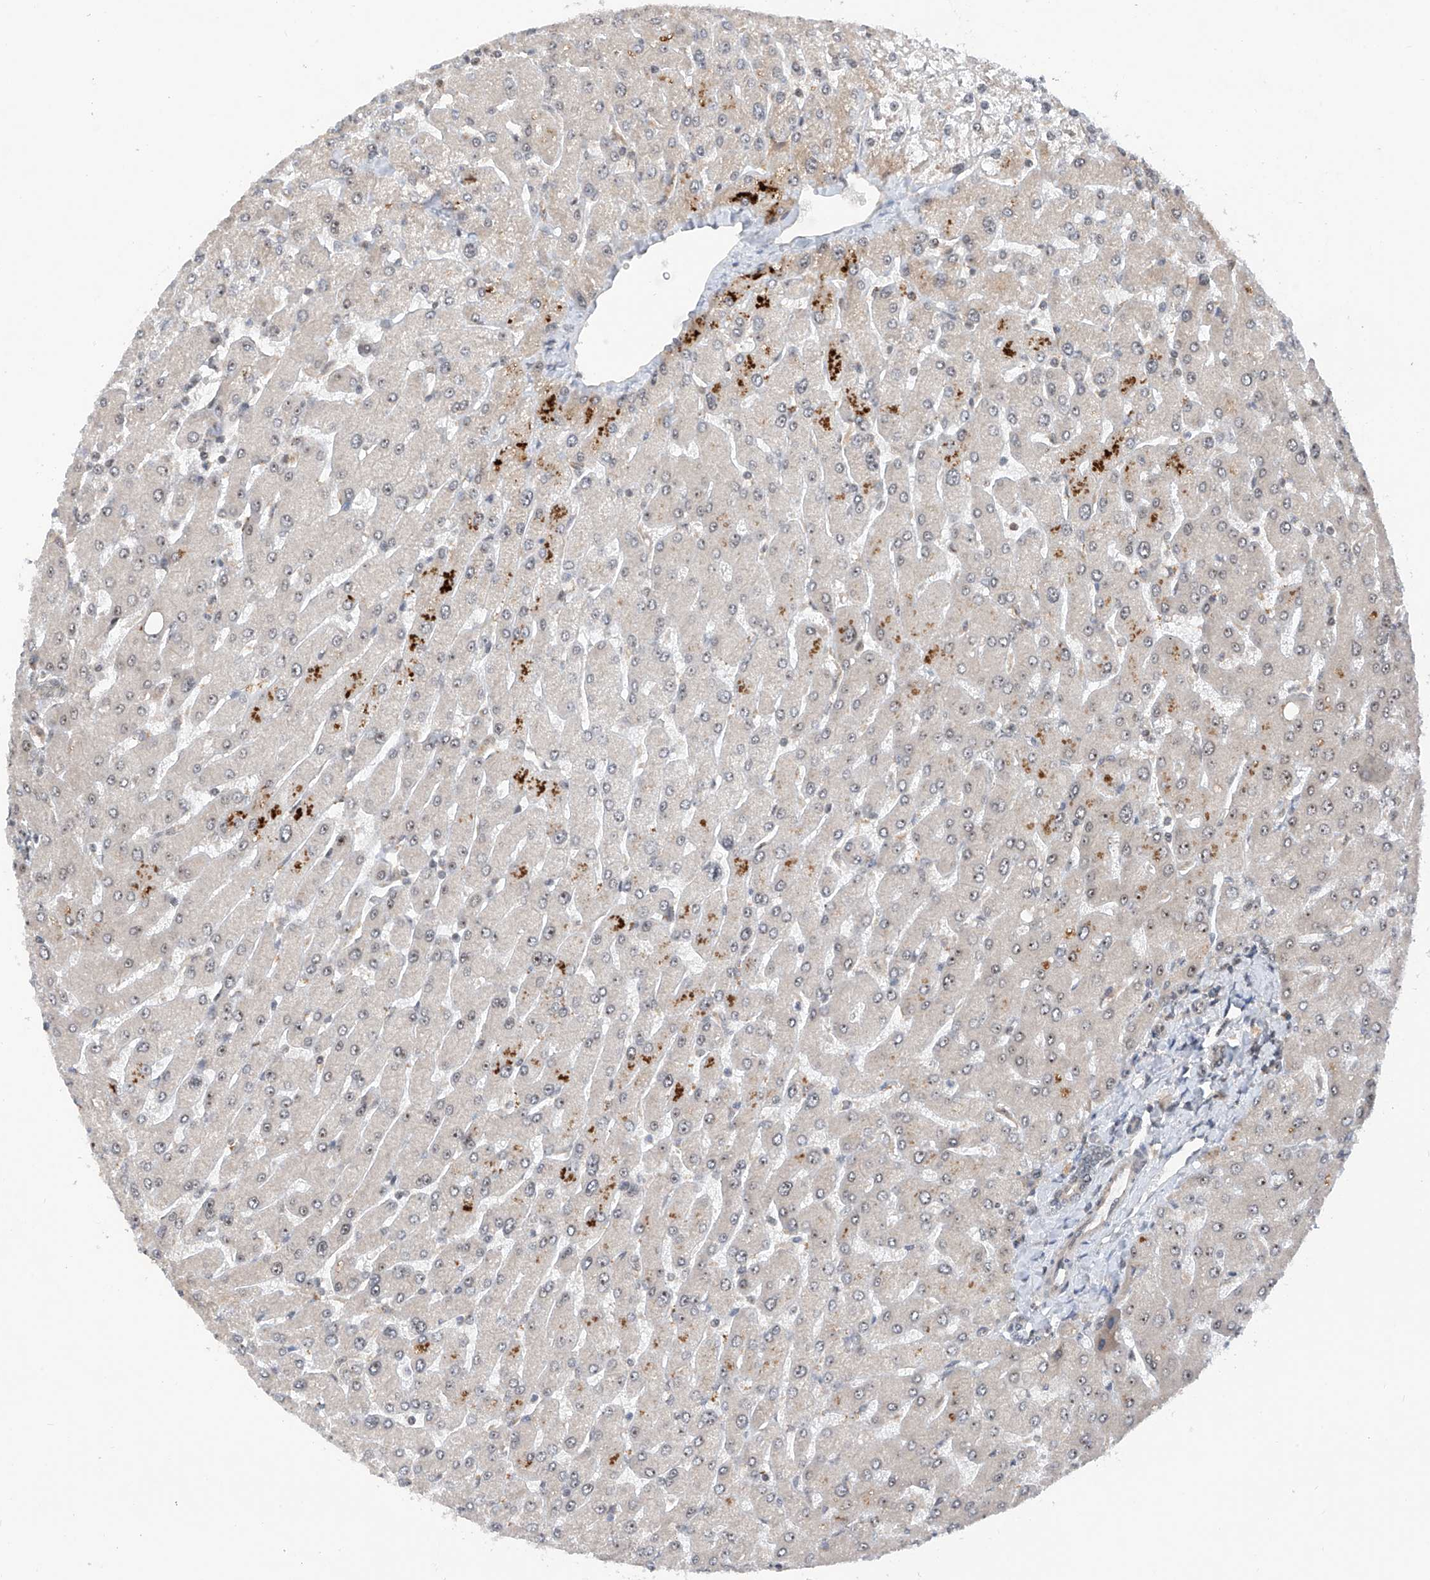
{"staining": {"intensity": "weak", "quantity": "25%-75%", "location": "cytoplasmic/membranous"}, "tissue": "liver", "cell_type": "Cholangiocytes", "image_type": "normal", "snomed": [{"axis": "morphology", "description": "Normal tissue, NOS"}, {"axis": "topography", "description": "Liver"}], "caption": "Immunohistochemical staining of unremarkable human liver shows weak cytoplasmic/membranous protein staining in about 25%-75% of cholangiocytes.", "gene": "C1orf131", "patient": {"sex": "male", "age": 55}}